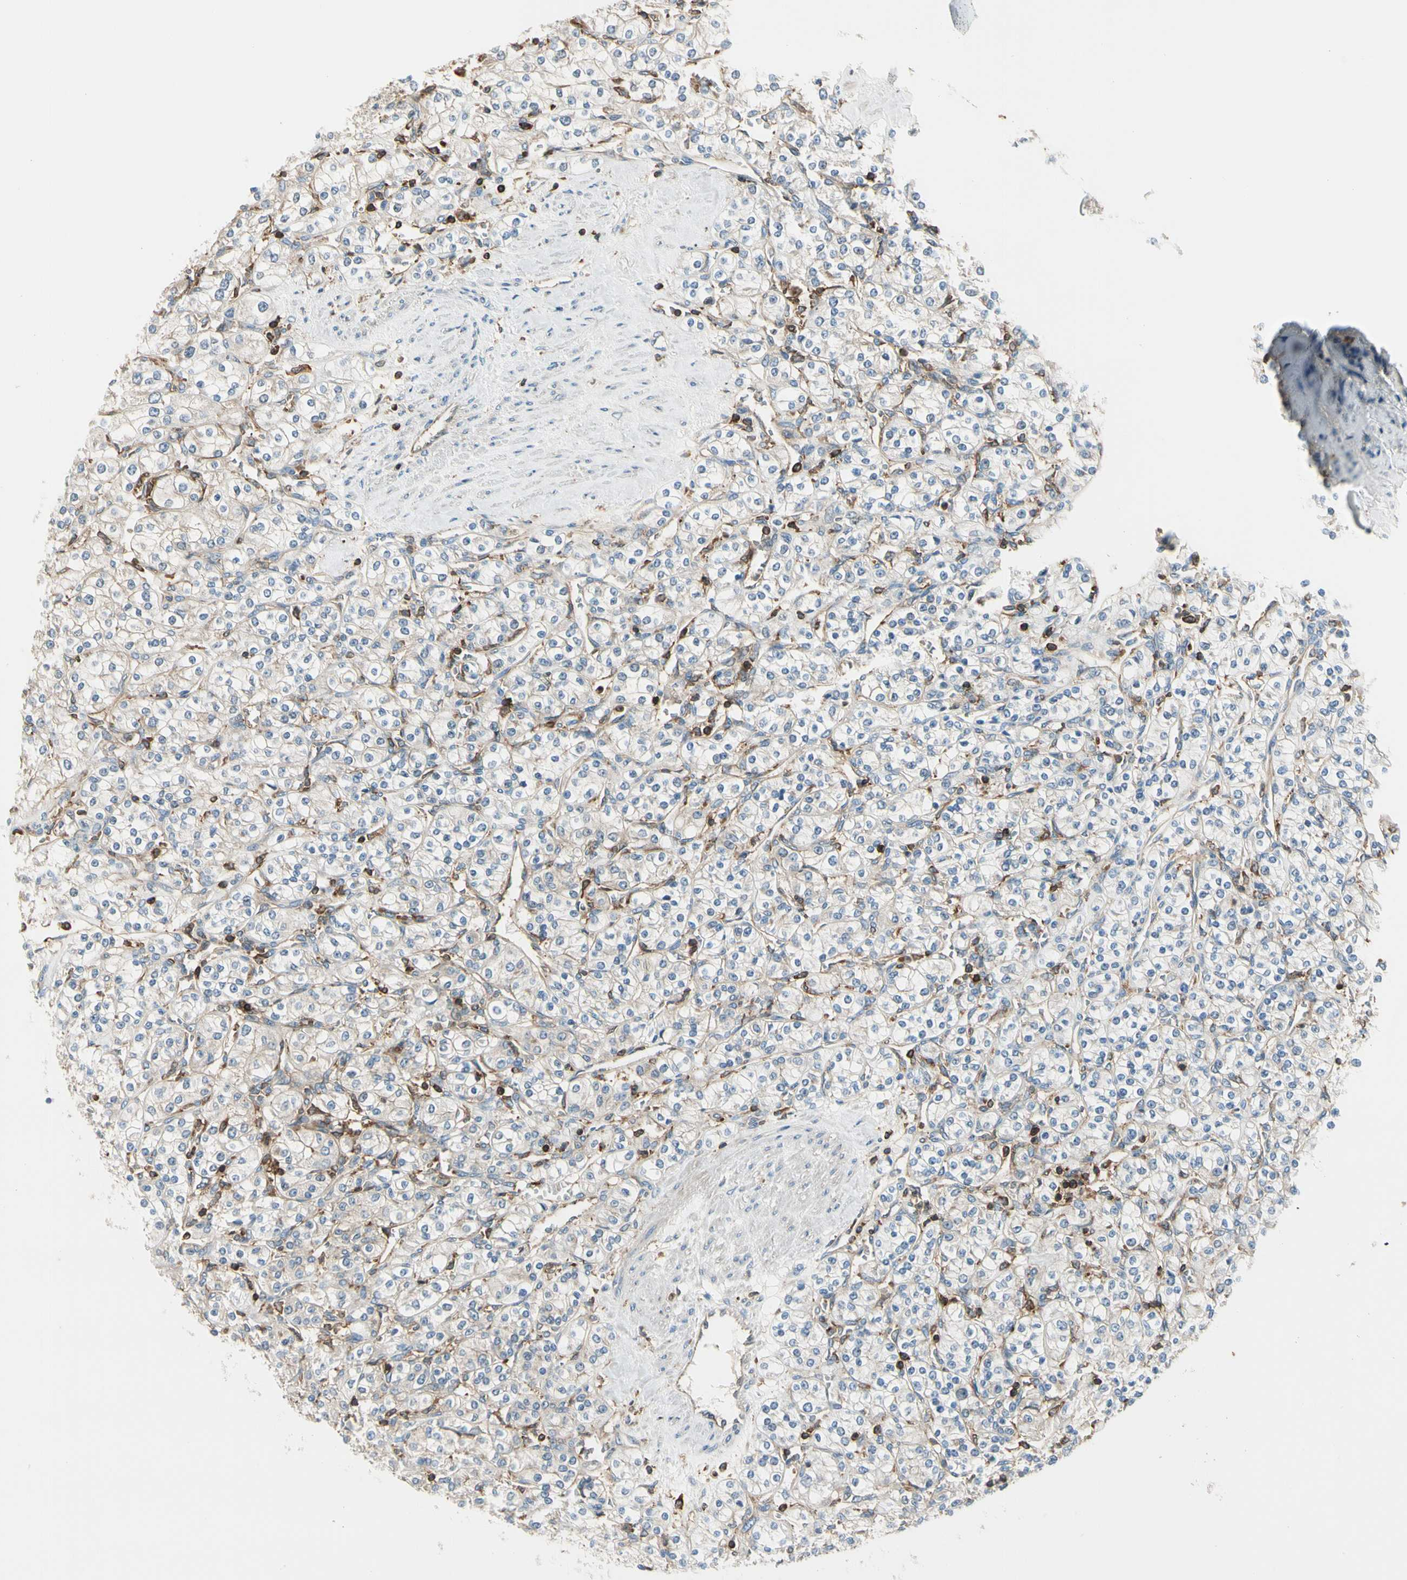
{"staining": {"intensity": "weak", "quantity": "<25%", "location": "cytoplasmic/membranous"}, "tissue": "renal cancer", "cell_type": "Tumor cells", "image_type": "cancer", "snomed": [{"axis": "morphology", "description": "Adenocarcinoma, NOS"}, {"axis": "topography", "description": "Kidney"}], "caption": "Photomicrograph shows no significant protein staining in tumor cells of renal cancer. The staining was performed using DAB (3,3'-diaminobenzidine) to visualize the protein expression in brown, while the nuclei were stained in blue with hematoxylin (Magnification: 20x).", "gene": "CAPZA2", "patient": {"sex": "male", "age": 77}}